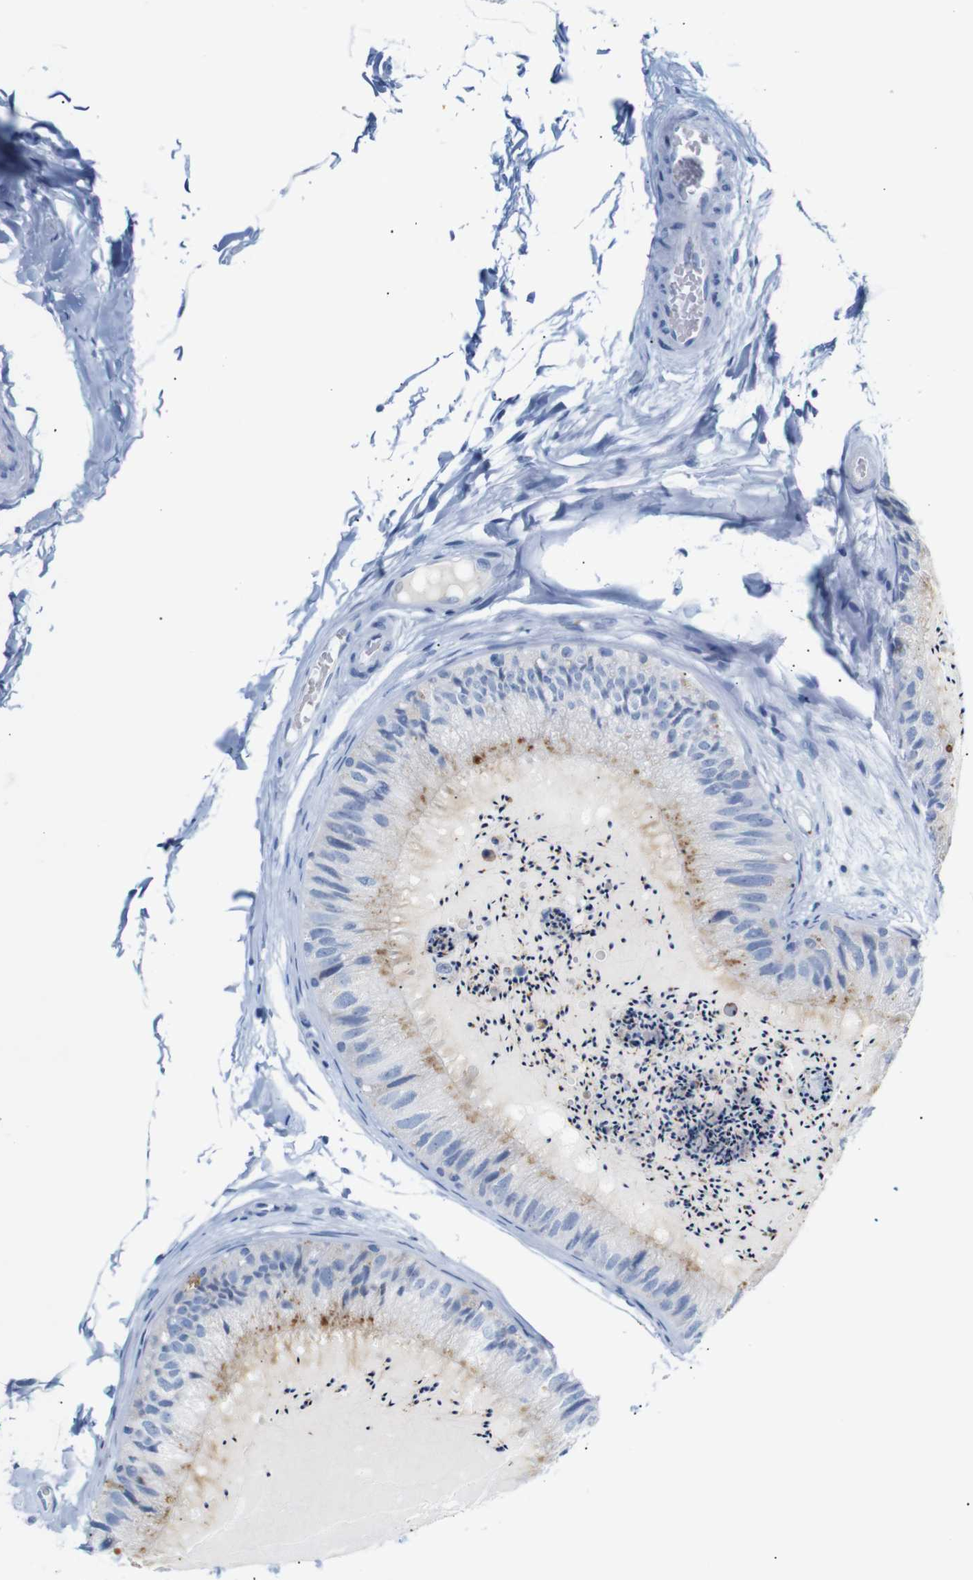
{"staining": {"intensity": "weak", "quantity": "<25%", "location": "cytoplasmic/membranous"}, "tissue": "epididymis", "cell_type": "Glandular cells", "image_type": "normal", "snomed": [{"axis": "morphology", "description": "Normal tissue, NOS"}, {"axis": "topography", "description": "Epididymis"}], "caption": "A micrograph of epididymis stained for a protein reveals no brown staining in glandular cells. Brightfield microscopy of immunohistochemistry (IHC) stained with DAB (brown) and hematoxylin (blue), captured at high magnification.", "gene": "ERVMER34", "patient": {"sex": "male", "age": 31}}